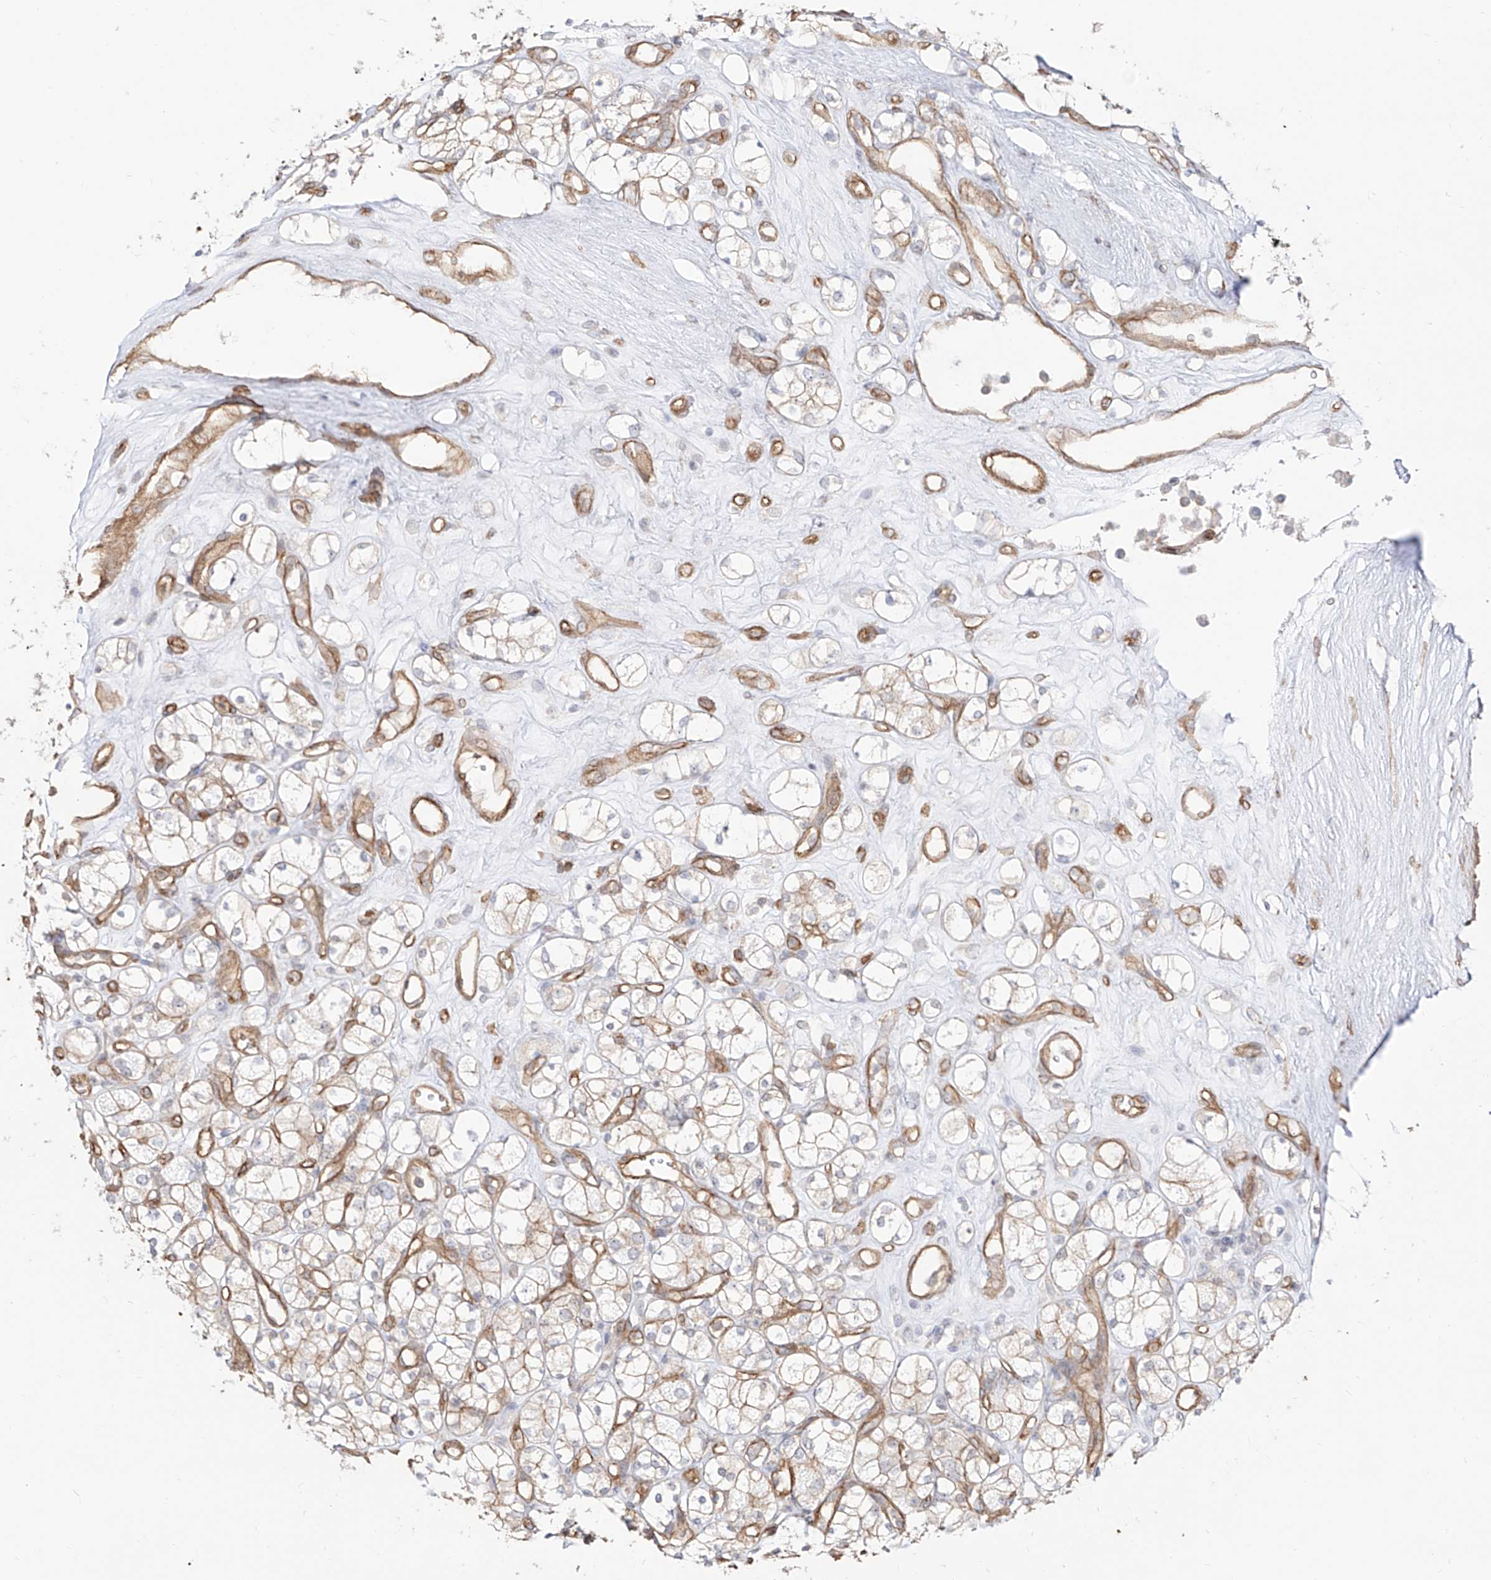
{"staining": {"intensity": "negative", "quantity": "none", "location": "none"}, "tissue": "renal cancer", "cell_type": "Tumor cells", "image_type": "cancer", "snomed": [{"axis": "morphology", "description": "Adenocarcinoma, NOS"}, {"axis": "topography", "description": "Kidney"}], "caption": "Tumor cells are negative for brown protein staining in renal cancer.", "gene": "ZNF180", "patient": {"sex": "male", "age": 77}}